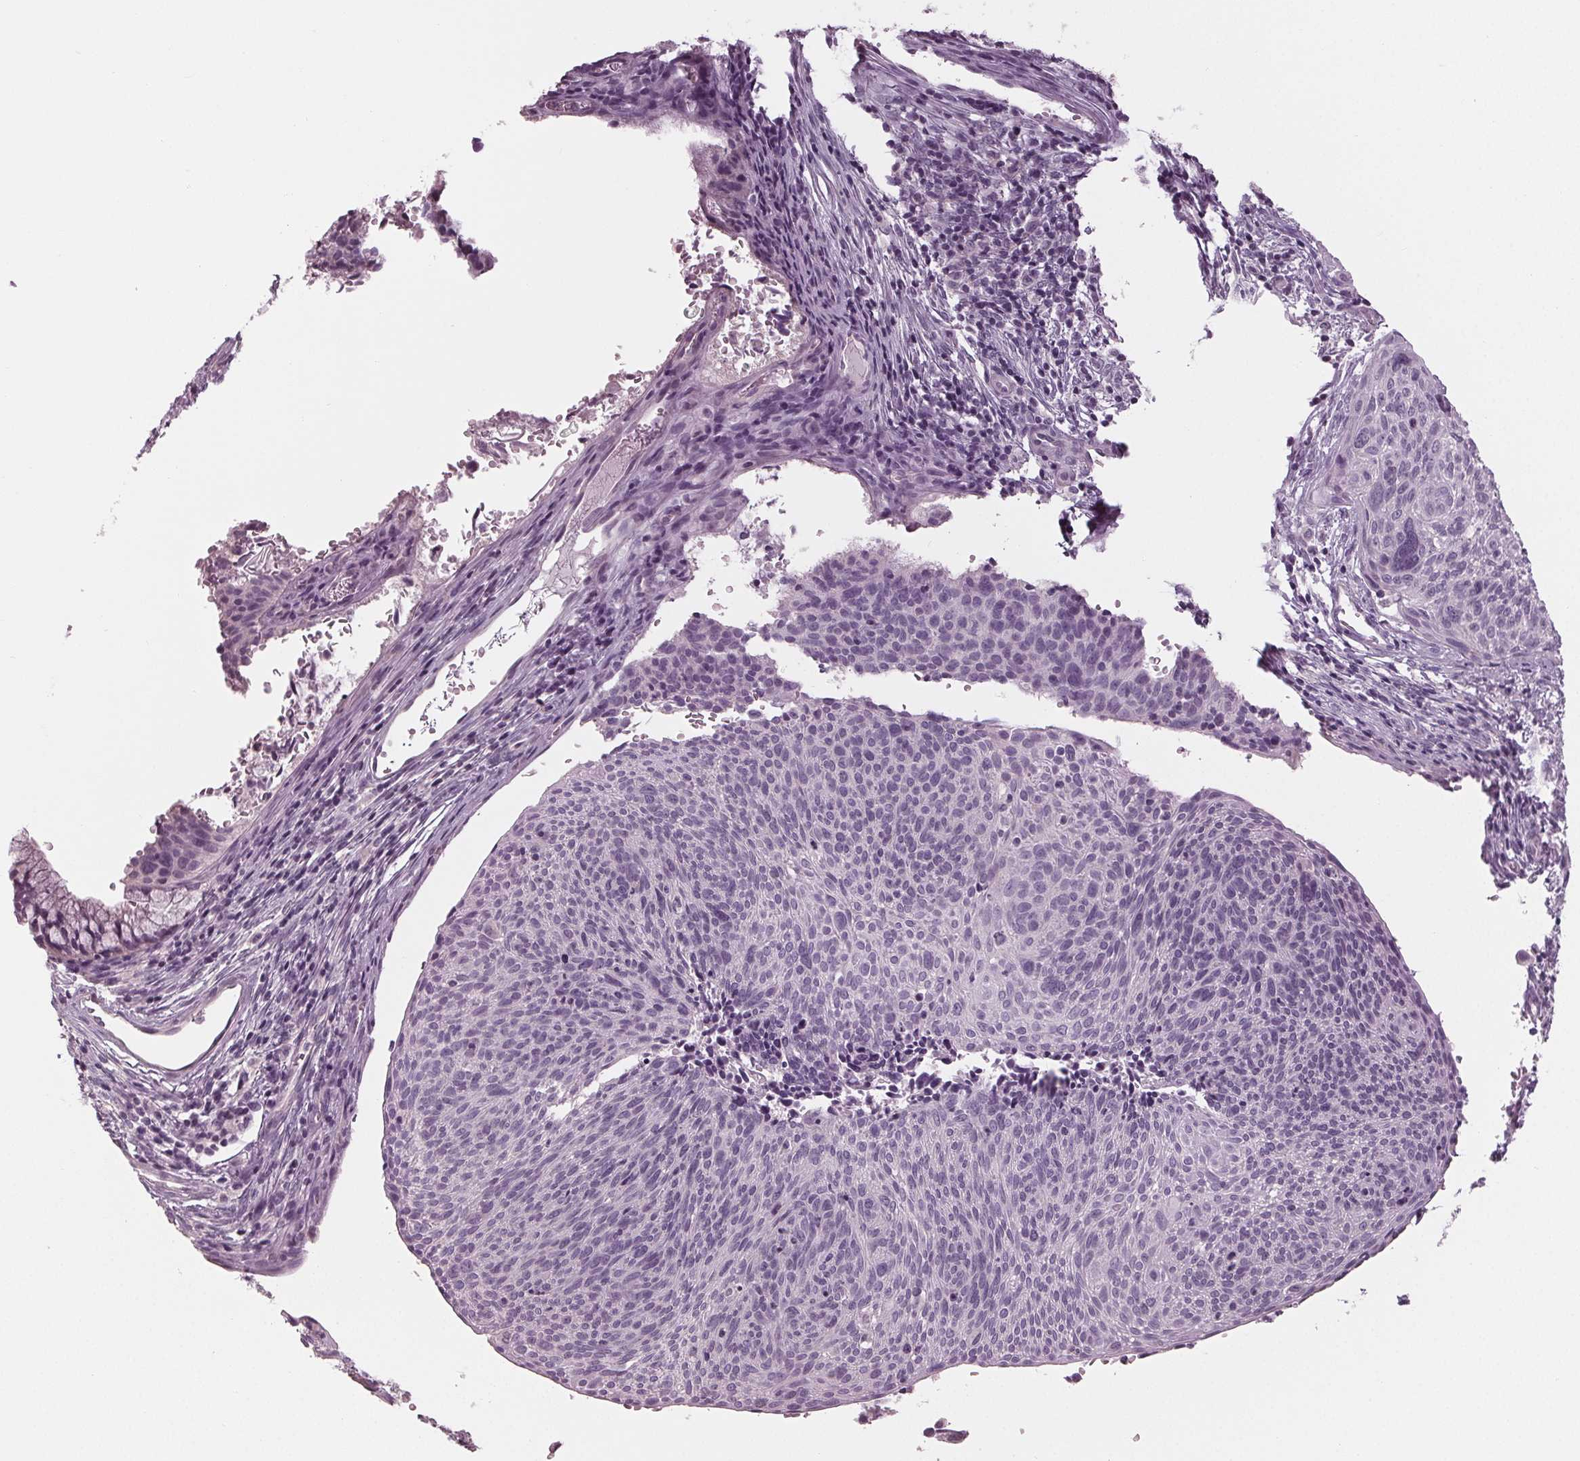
{"staining": {"intensity": "negative", "quantity": "none", "location": "none"}, "tissue": "cervical cancer", "cell_type": "Tumor cells", "image_type": "cancer", "snomed": [{"axis": "morphology", "description": "Squamous cell carcinoma, NOS"}, {"axis": "topography", "description": "Cervix"}], "caption": "Squamous cell carcinoma (cervical) was stained to show a protein in brown. There is no significant positivity in tumor cells. (DAB immunohistochemistry (IHC) with hematoxylin counter stain).", "gene": "TNNC2", "patient": {"sex": "female", "age": 49}}